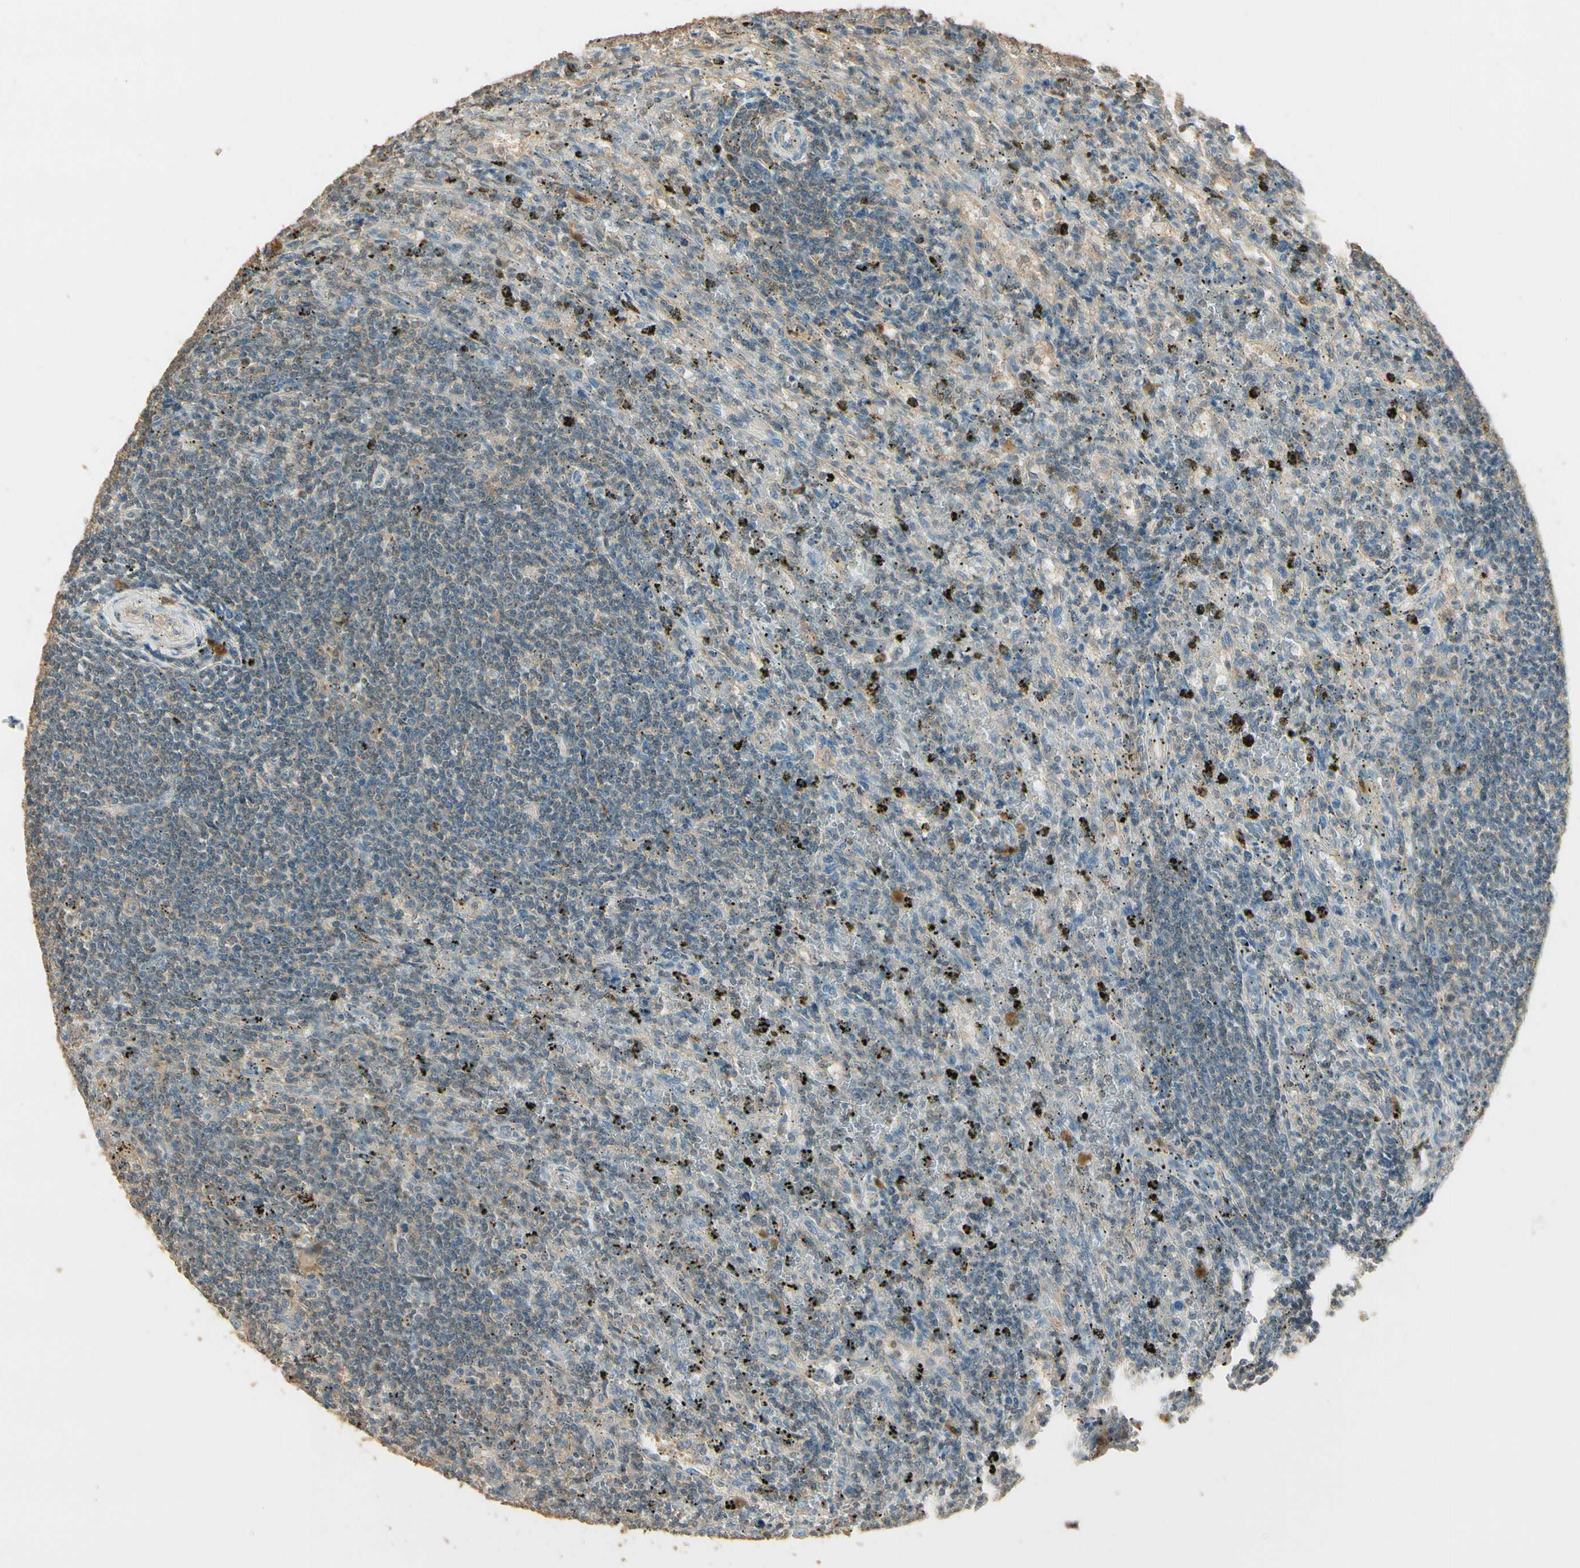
{"staining": {"intensity": "weak", "quantity": "25%-75%", "location": "cytoplasmic/membranous"}, "tissue": "lymphoma", "cell_type": "Tumor cells", "image_type": "cancer", "snomed": [{"axis": "morphology", "description": "Malignant lymphoma, non-Hodgkin's type, Low grade"}, {"axis": "topography", "description": "Spleen"}], "caption": "DAB immunohistochemical staining of human malignant lymphoma, non-Hodgkin's type (low-grade) exhibits weak cytoplasmic/membranous protein positivity in about 25%-75% of tumor cells. The staining was performed using DAB (3,3'-diaminobenzidine), with brown indicating positive protein expression. Nuclei are stained blue with hematoxylin.", "gene": "PLXNA1", "patient": {"sex": "male", "age": 76}}